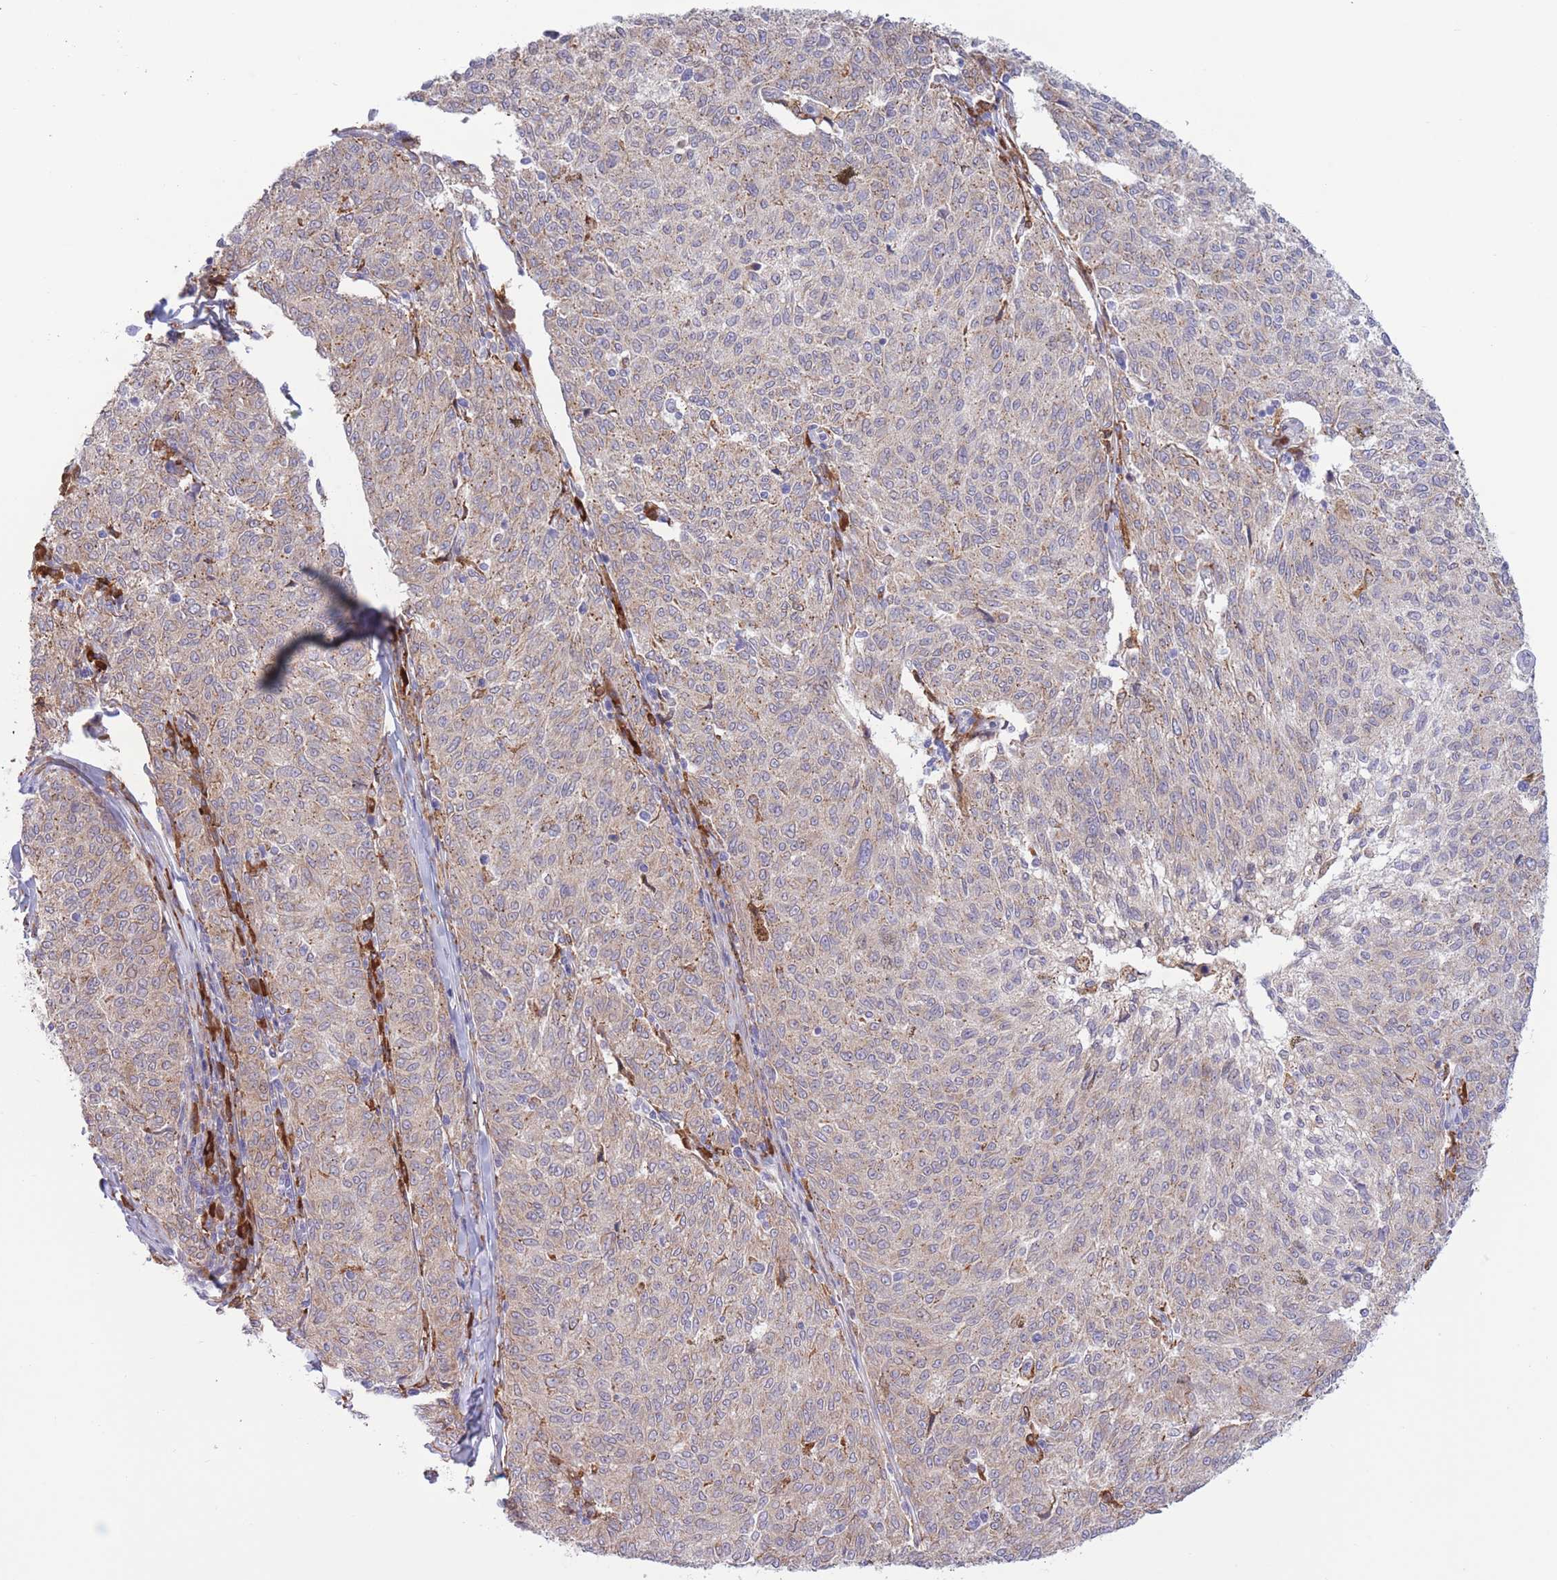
{"staining": {"intensity": "weak", "quantity": "25%-75%", "location": "cytoplasmic/membranous"}, "tissue": "melanoma", "cell_type": "Tumor cells", "image_type": "cancer", "snomed": [{"axis": "morphology", "description": "Malignant melanoma, NOS"}, {"axis": "topography", "description": "Skin"}], "caption": "Tumor cells demonstrate low levels of weak cytoplasmic/membranous staining in about 25%-75% of cells in malignant melanoma.", "gene": "MYDGF", "patient": {"sex": "female", "age": 72}}